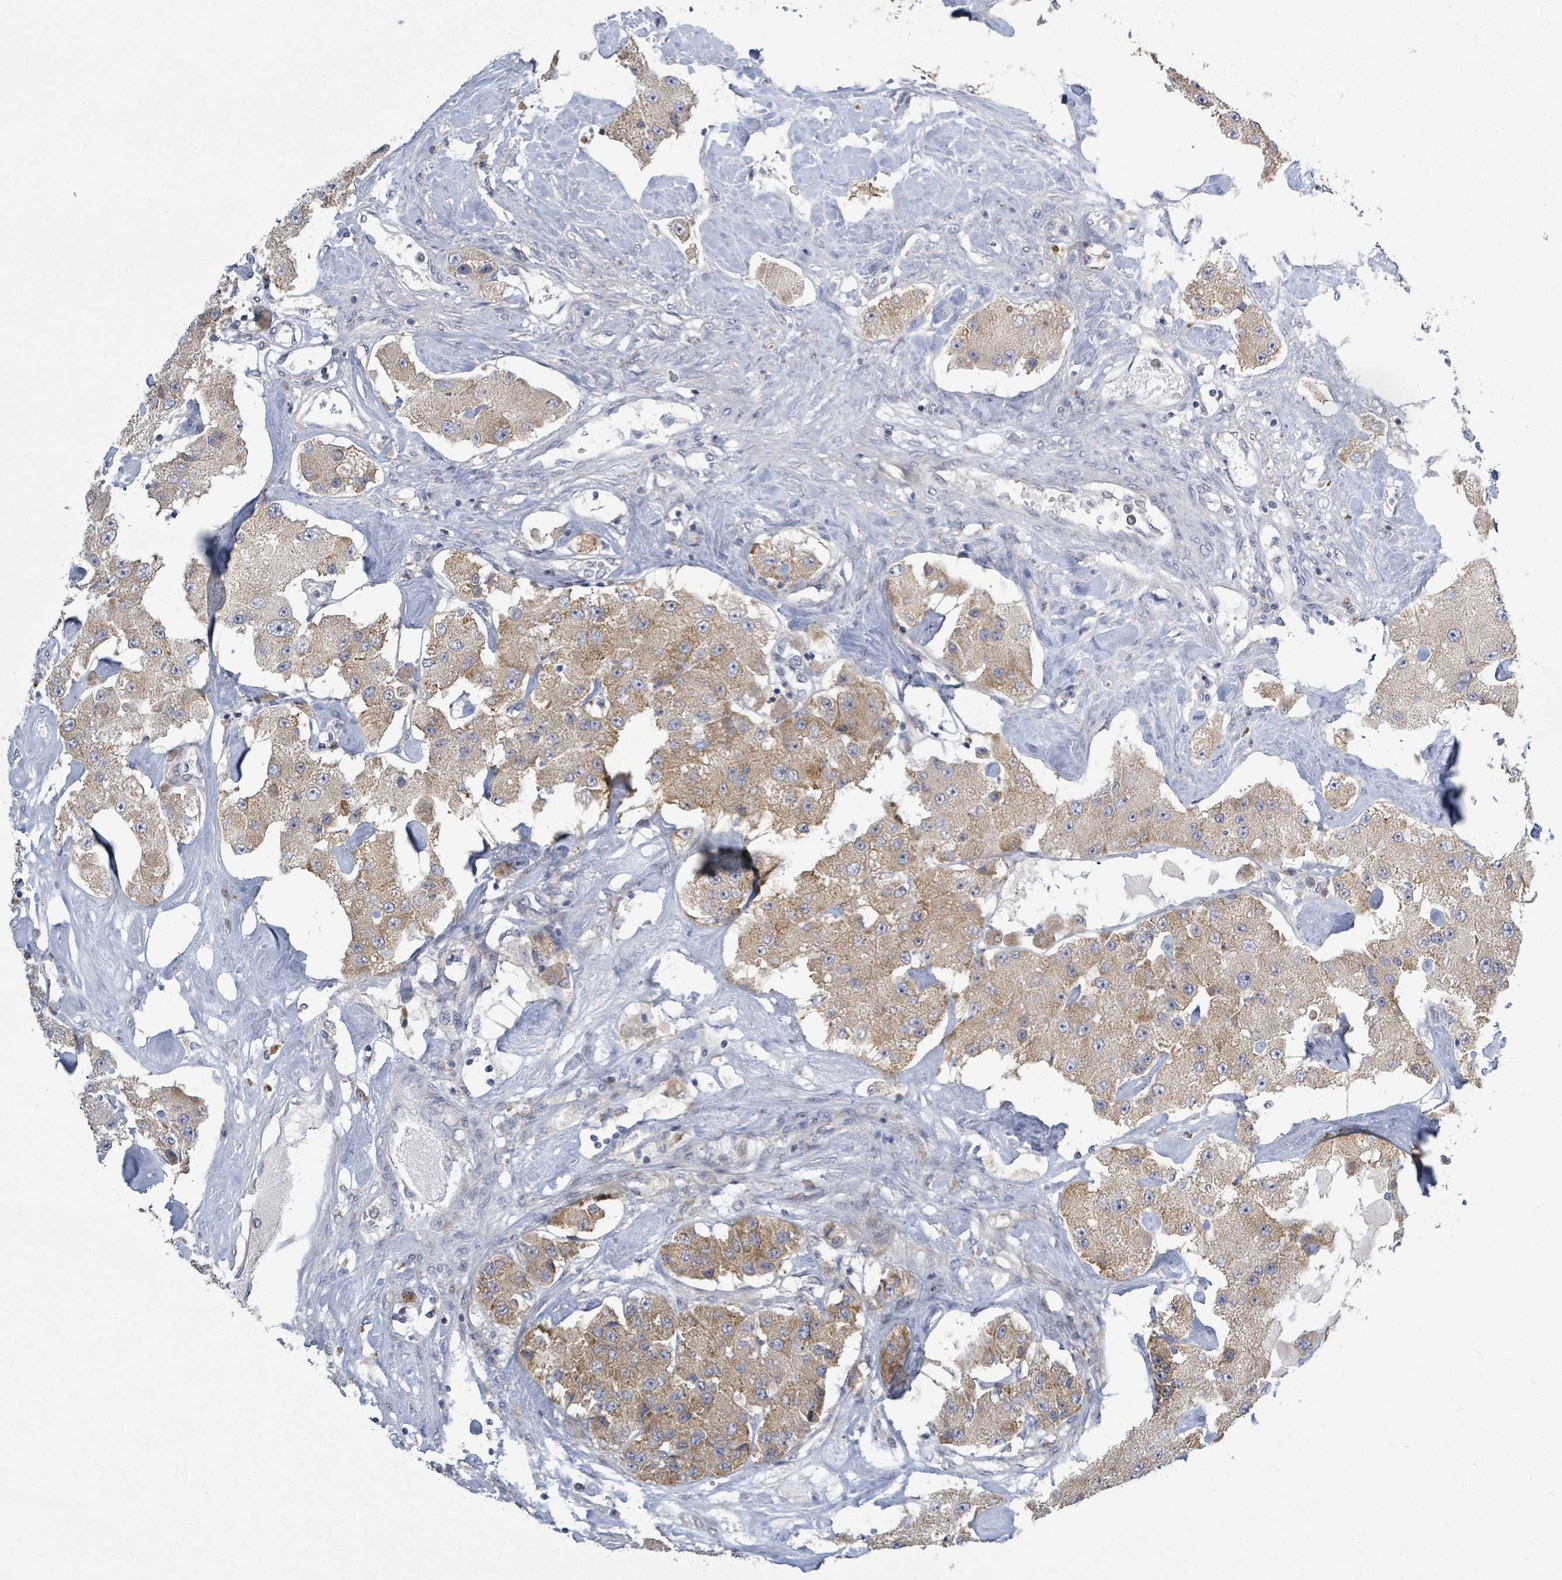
{"staining": {"intensity": "moderate", "quantity": ">75%", "location": "cytoplasmic/membranous"}, "tissue": "carcinoid", "cell_type": "Tumor cells", "image_type": "cancer", "snomed": [{"axis": "morphology", "description": "Carcinoid, malignant, NOS"}, {"axis": "topography", "description": "Pancreas"}], "caption": "Protein staining of malignant carcinoid tissue displays moderate cytoplasmic/membranous staining in about >75% of tumor cells.", "gene": "ATP13A1", "patient": {"sex": "male", "age": 41}}